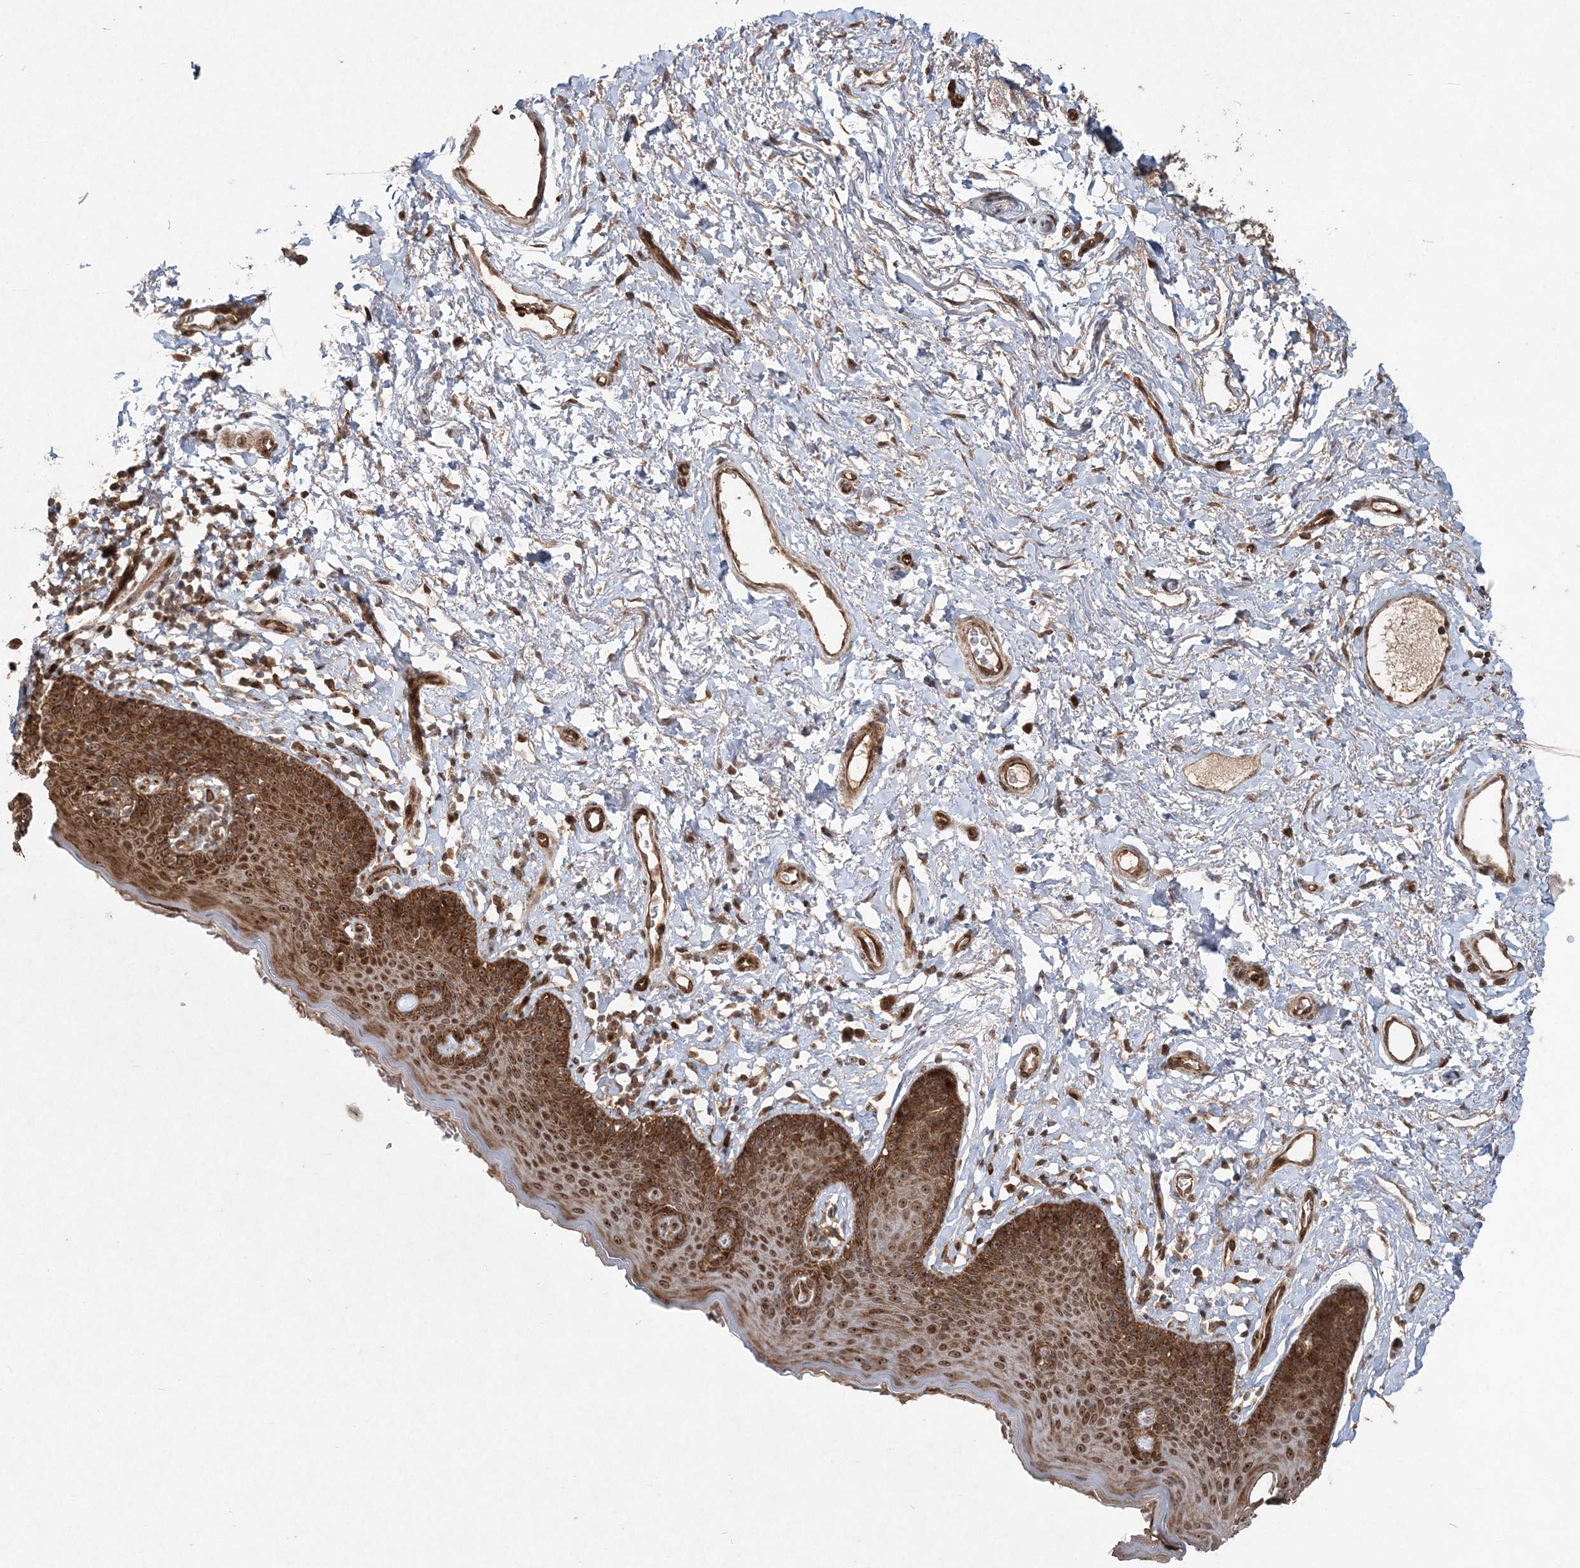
{"staining": {"intensity": "strong", "quantity": ">75%", "location": "cytoplasmic/membranous,nuclear"}, "tissue": "skin", "cell_type": "Epidermal cells", "image_type": "normal", "snomed": [{"axis": "morphology", "description": "Normal tissue, NOS"}, {"axis": "topography", "description": "Vulva"}], "caption": "Brown immunohistochemical staining in unremarkable skin exhibits strong cytoplasmic/membranous,nuclear expression in approximately >75% of epidermal cells.", "gene": "SERINC1", "patient": {"sex": "female", "age": 66}}